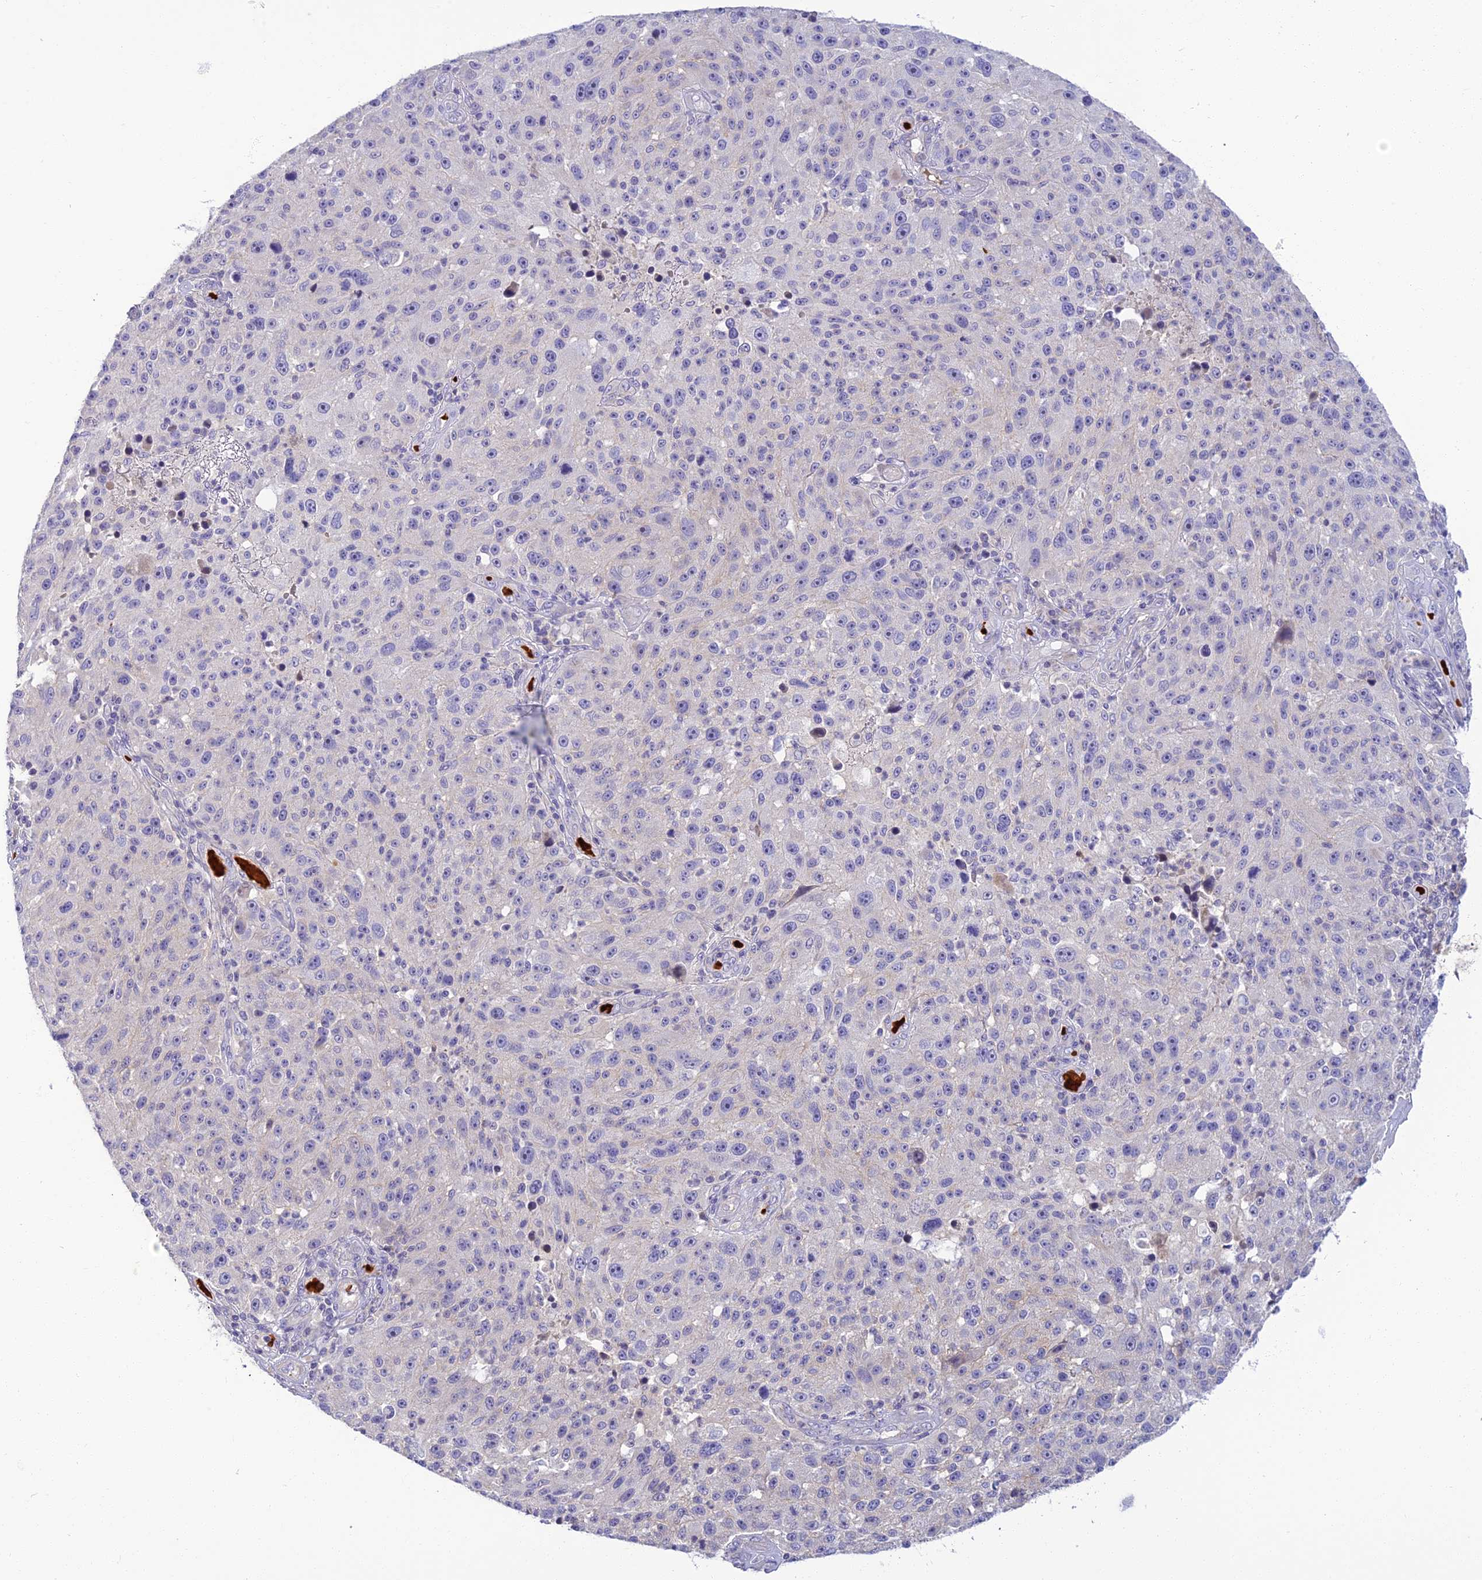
{"staining": {"intensity": "negative", "quantity": "none", "location": "none"}, "tissue": "melanoma", "cell_type": "Tumor cells", "image_type": "cancer", "snomed": [{"axis": "morphology", "description": "Malignant melanoma, NOS"}, {"axis": "topography", "description": "Skin"}], "caption": "IHC of melanoma reveals no positivity in tumor cells.", "gene": "CLIP4", "patient": {"sex": "male", "age": 53}}